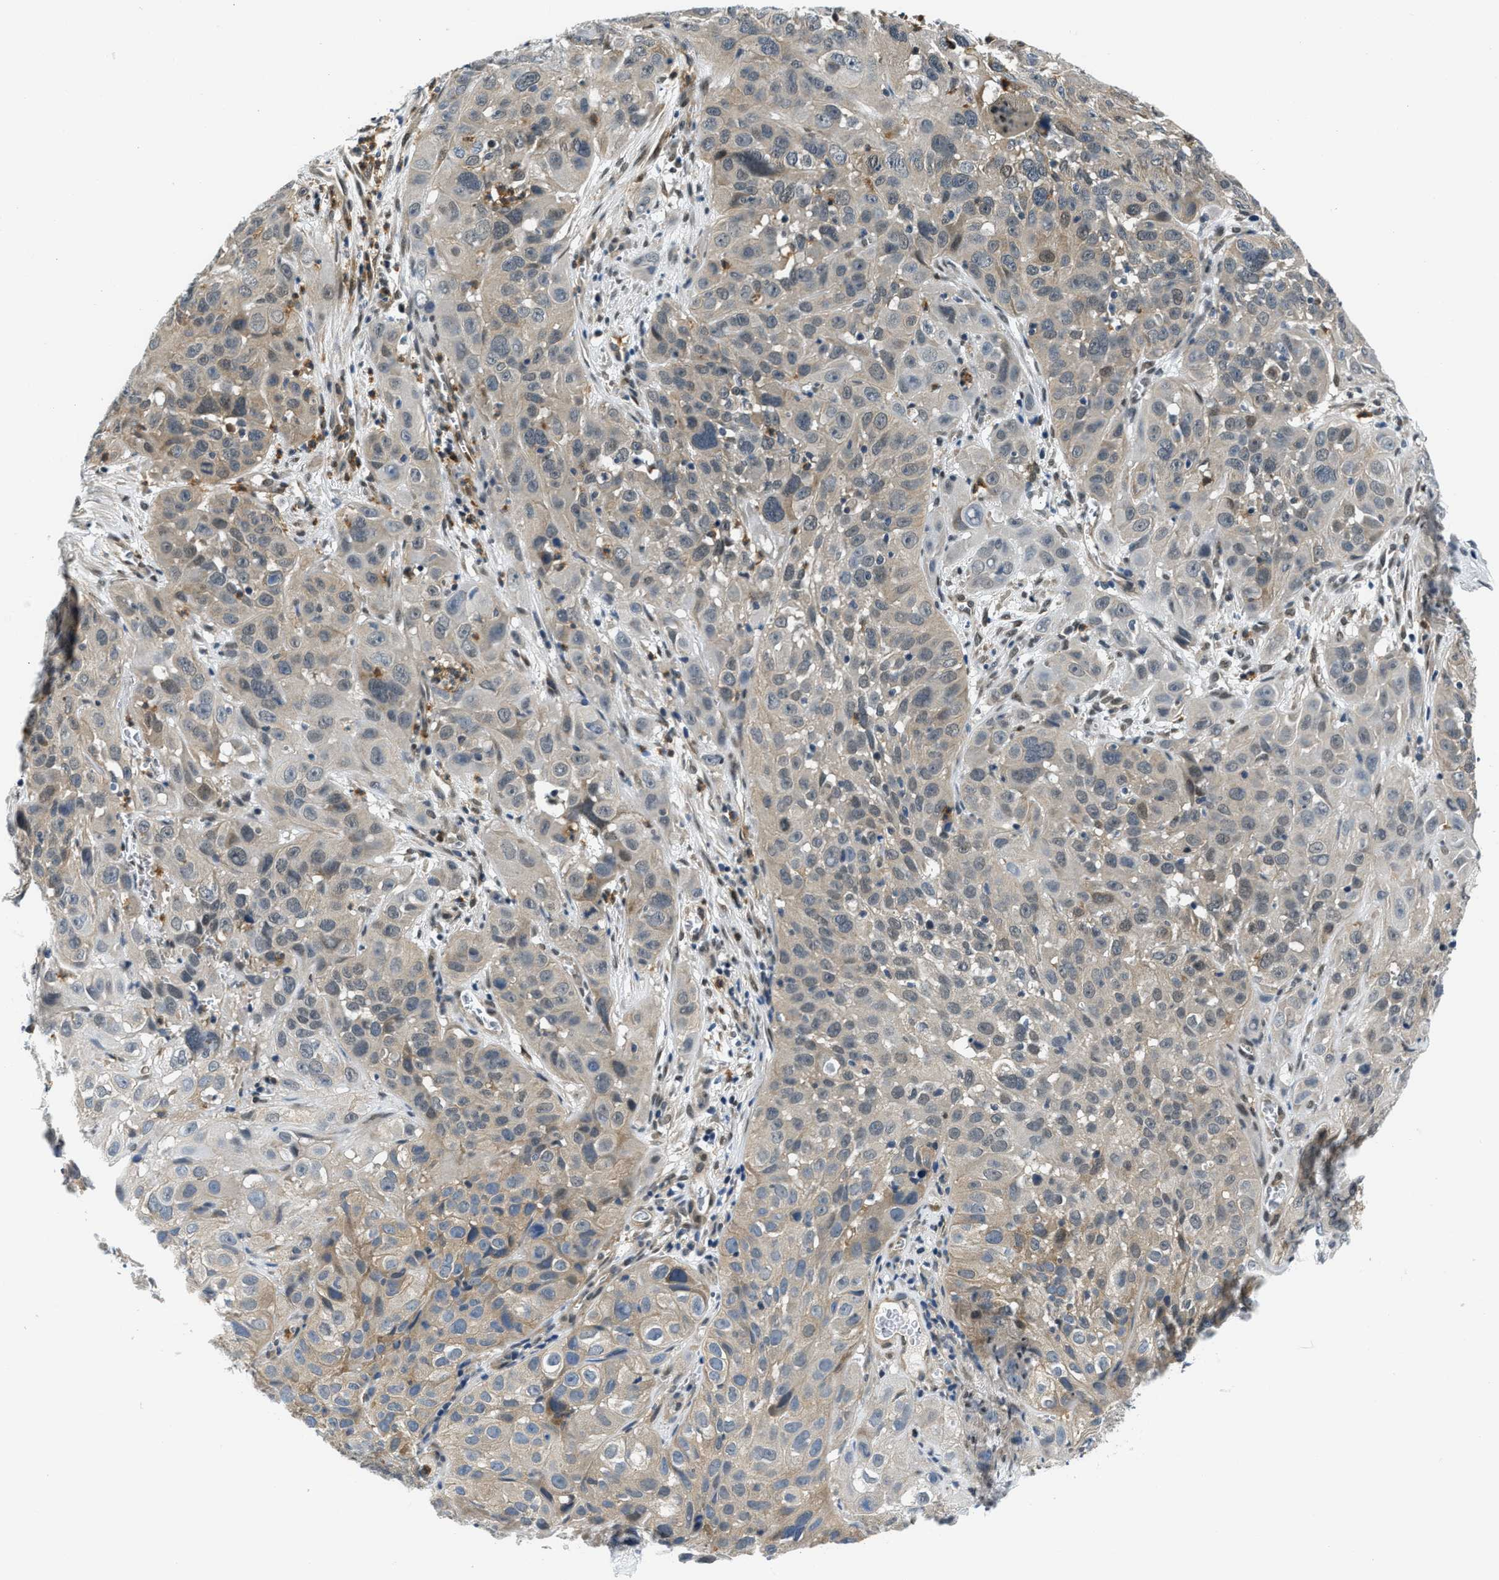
{"staining": {"intensity": "moderate", "quantity": "<25%", "location": "cytoplasmic/membranous"}, "tissue": "cervical cancer", "cell_type": "Tumor cells", "image_type": "cancer", "snomed": [{"axis": "morphology", "description": "Squamous cell carcinoma, NOS"}, {"axis": "topography", "description": "Cervix"}], "caption": "Immunohistochemistry (IHC) (DAB (3,3'-diaminobenzidine)) staining of human cervical cancer (squamous cell carcinoma) reveals moderate cytoplasmic/membranous protein expression in about <25% of tumor cells.", "gene": "SMAD4", "patient": {"sex": "female", "age": 32}}